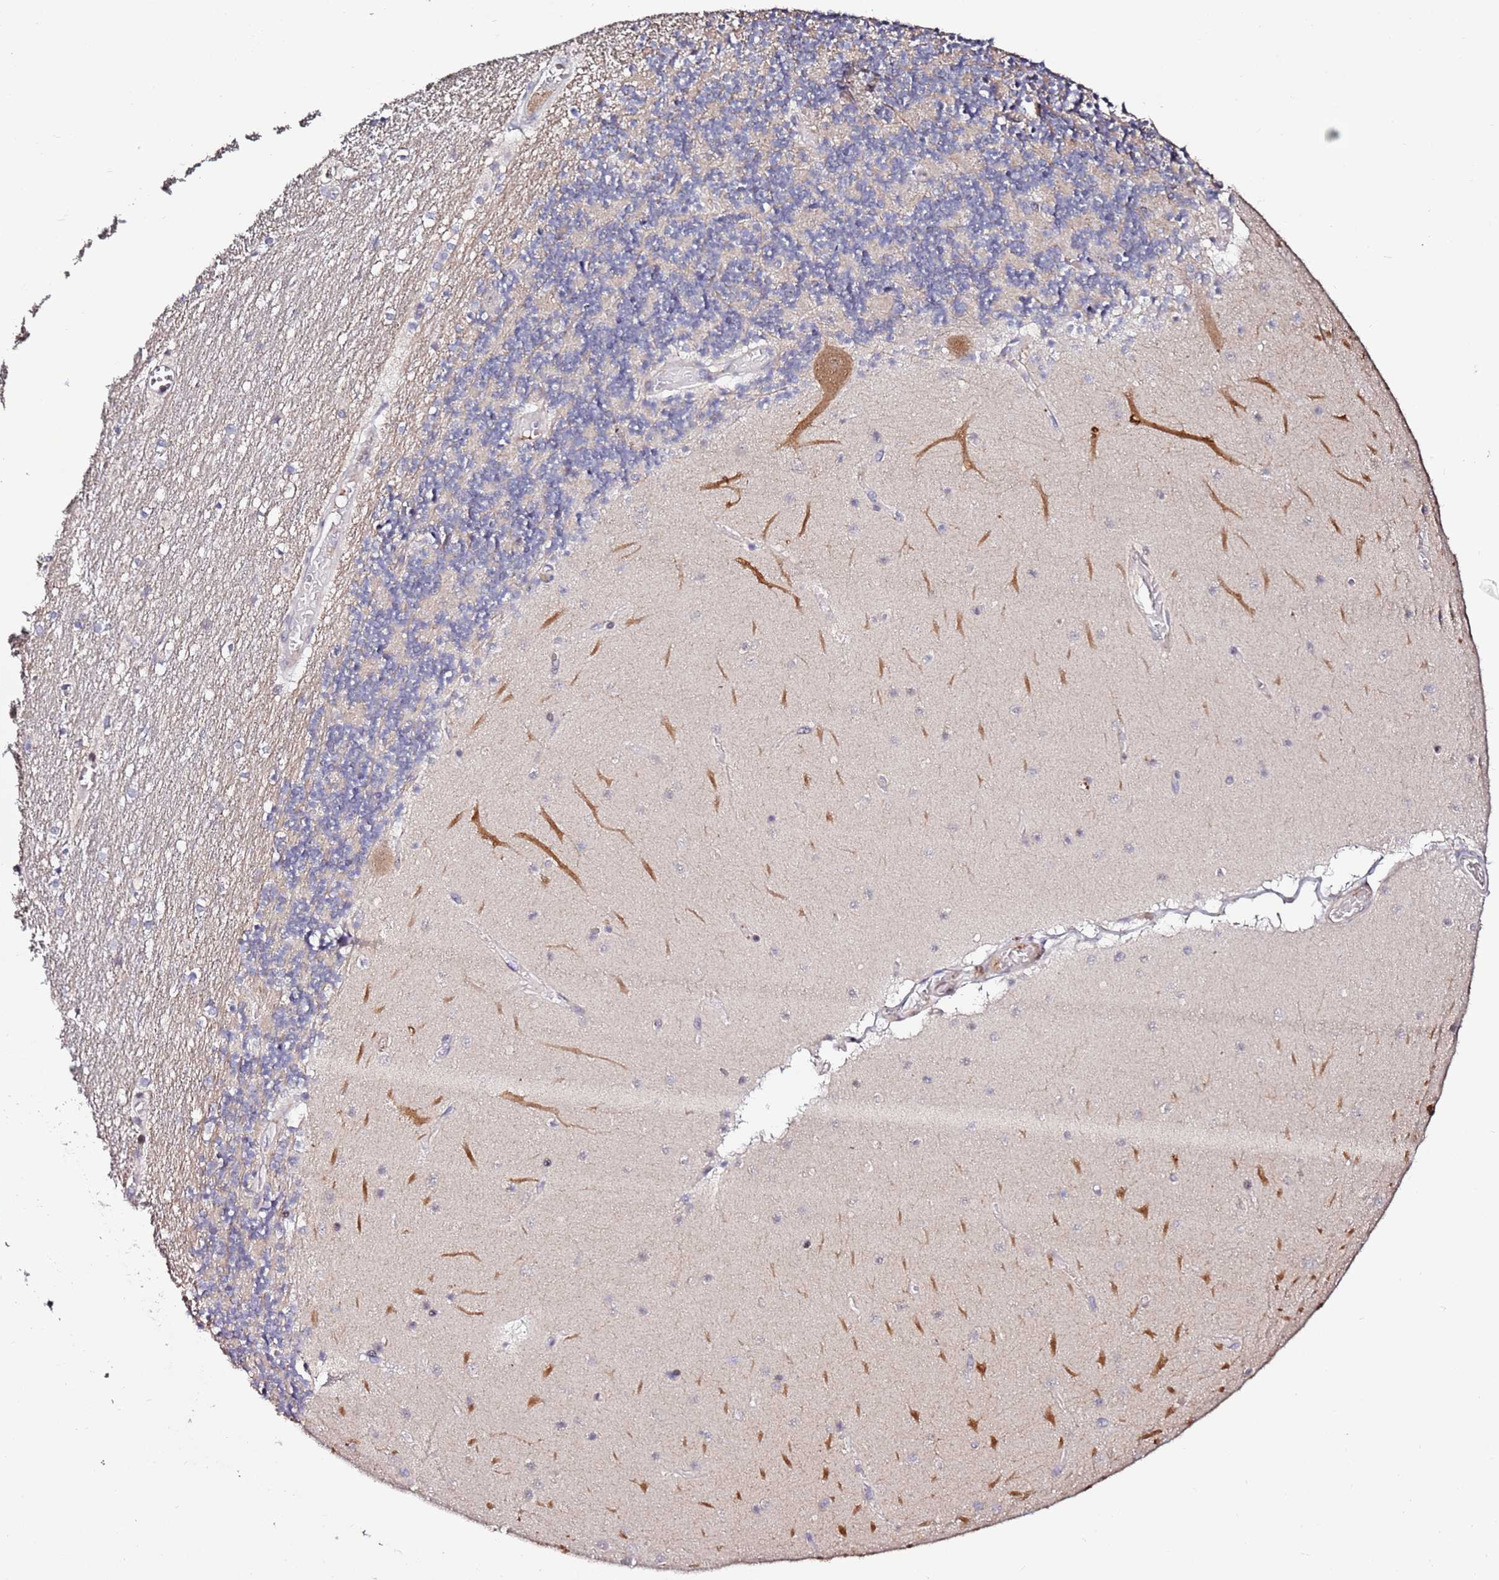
{"staining": {"intensity": "negative", "quantity": "none", "location": "none"}, "tissue": "cerebellum", "cell_type": "Cells in granular layer", "image_type": "normal", "snomed": [{"axis": "morphology", "description": "Normal tissue, NOS"}, {"axis": "topography", "description": "Cerebellum"}], "caption": "There is no significant positivity in cells in granular layer of cerebellum. (Brightfield microscopy of DAB (3,3'-diaminobenzidine) immunohistochemistry at high magnification).", "gene": "DUSP28", "patient": {"sex": "female", "age": 28}}